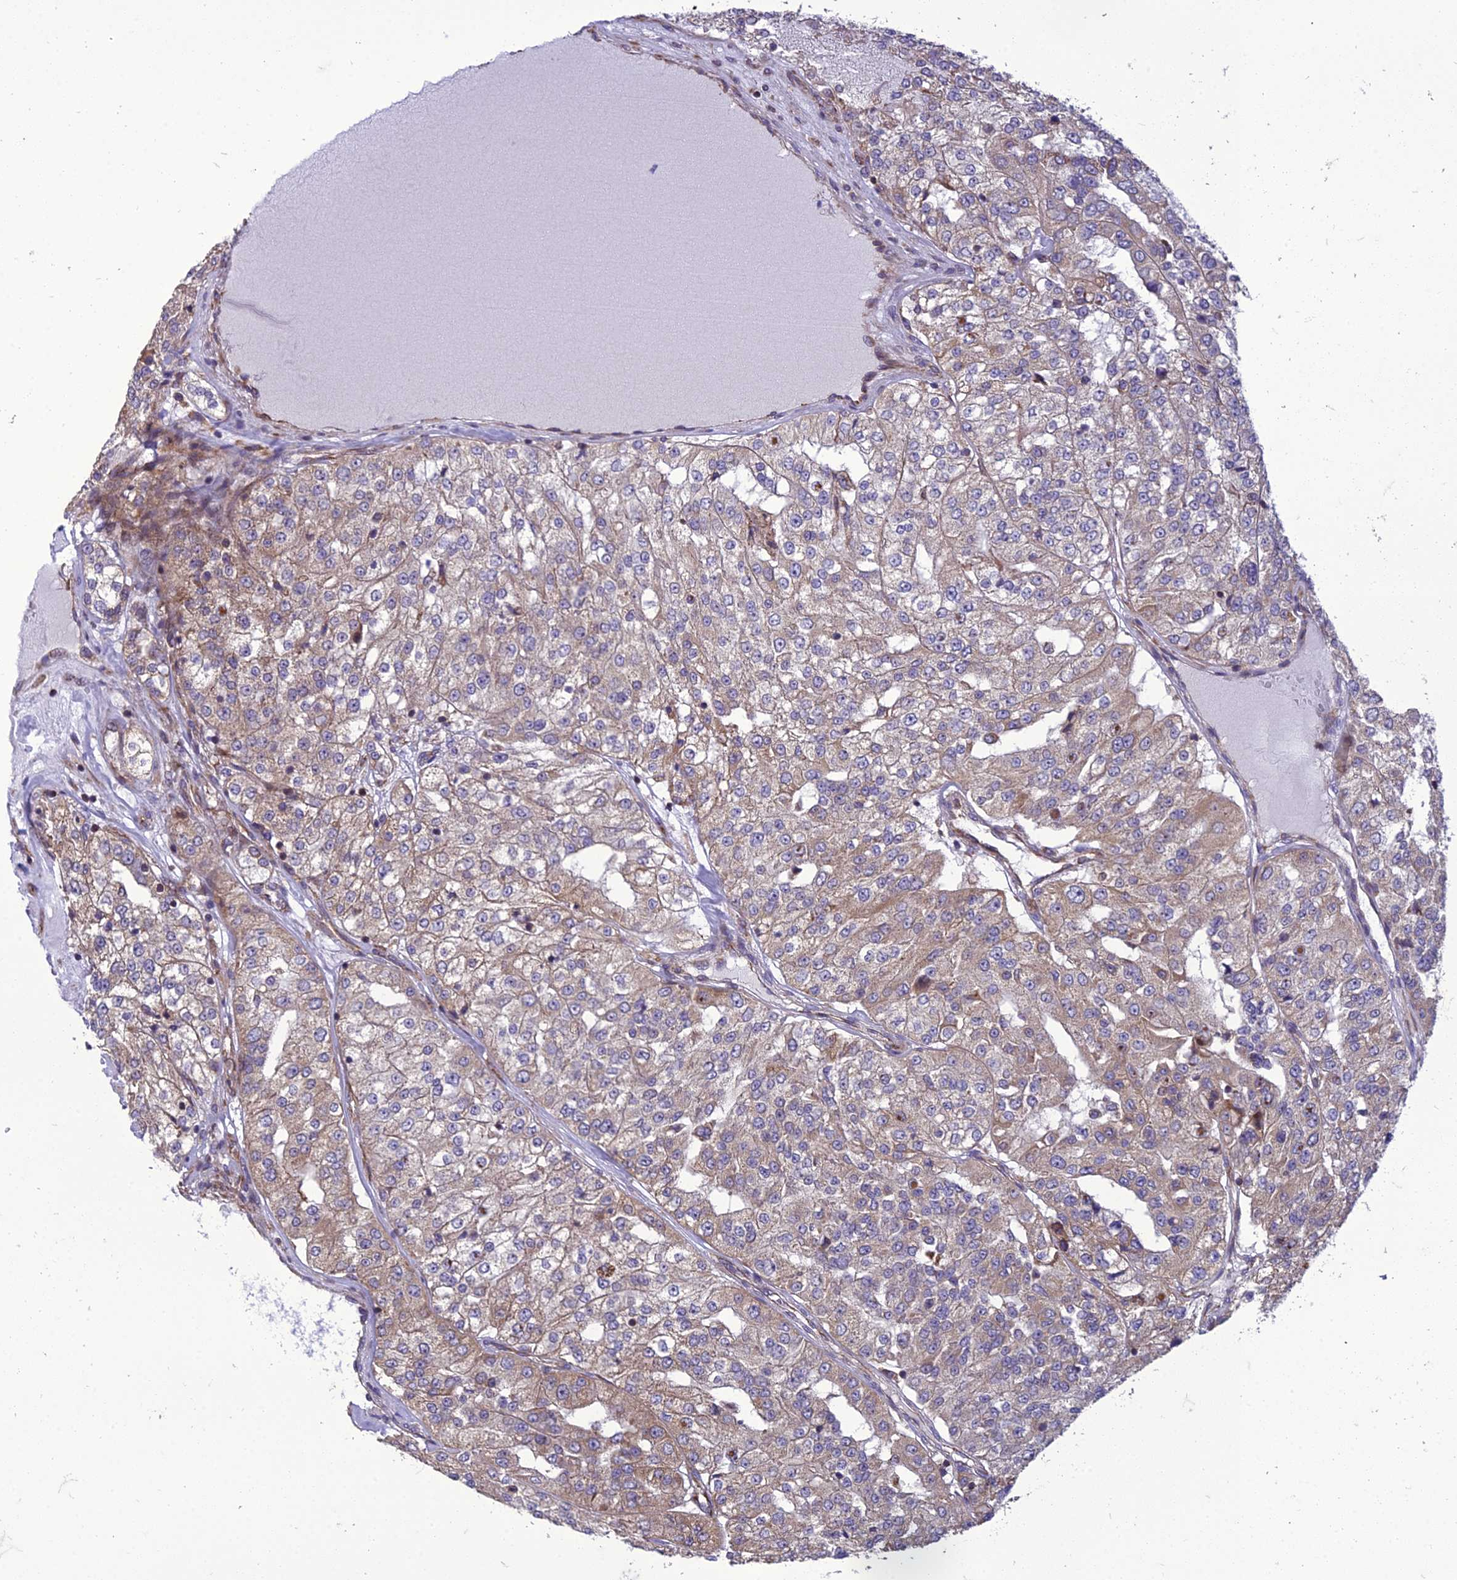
{"staining": {"intensity": "weak", "quantity": ">75%", "location": "cytoplasmic/membranous"}, "tissue": "renal cancer", "cell_type": "Tumor cells", "image_type": "cancer", "snomed": [{"axis": "morphology", "description": "Adenocarcinoma, NOS"}, {"axis": "topography", "description": "Kidney"}], "caption": "The immunohistochemical stain labels weak cytoplasmic/membranous expression in tumor cells of renal adenocarcinoma tissue.", "gene": "GIMAP1", "patient": {"sex": "female", "age": 63}}